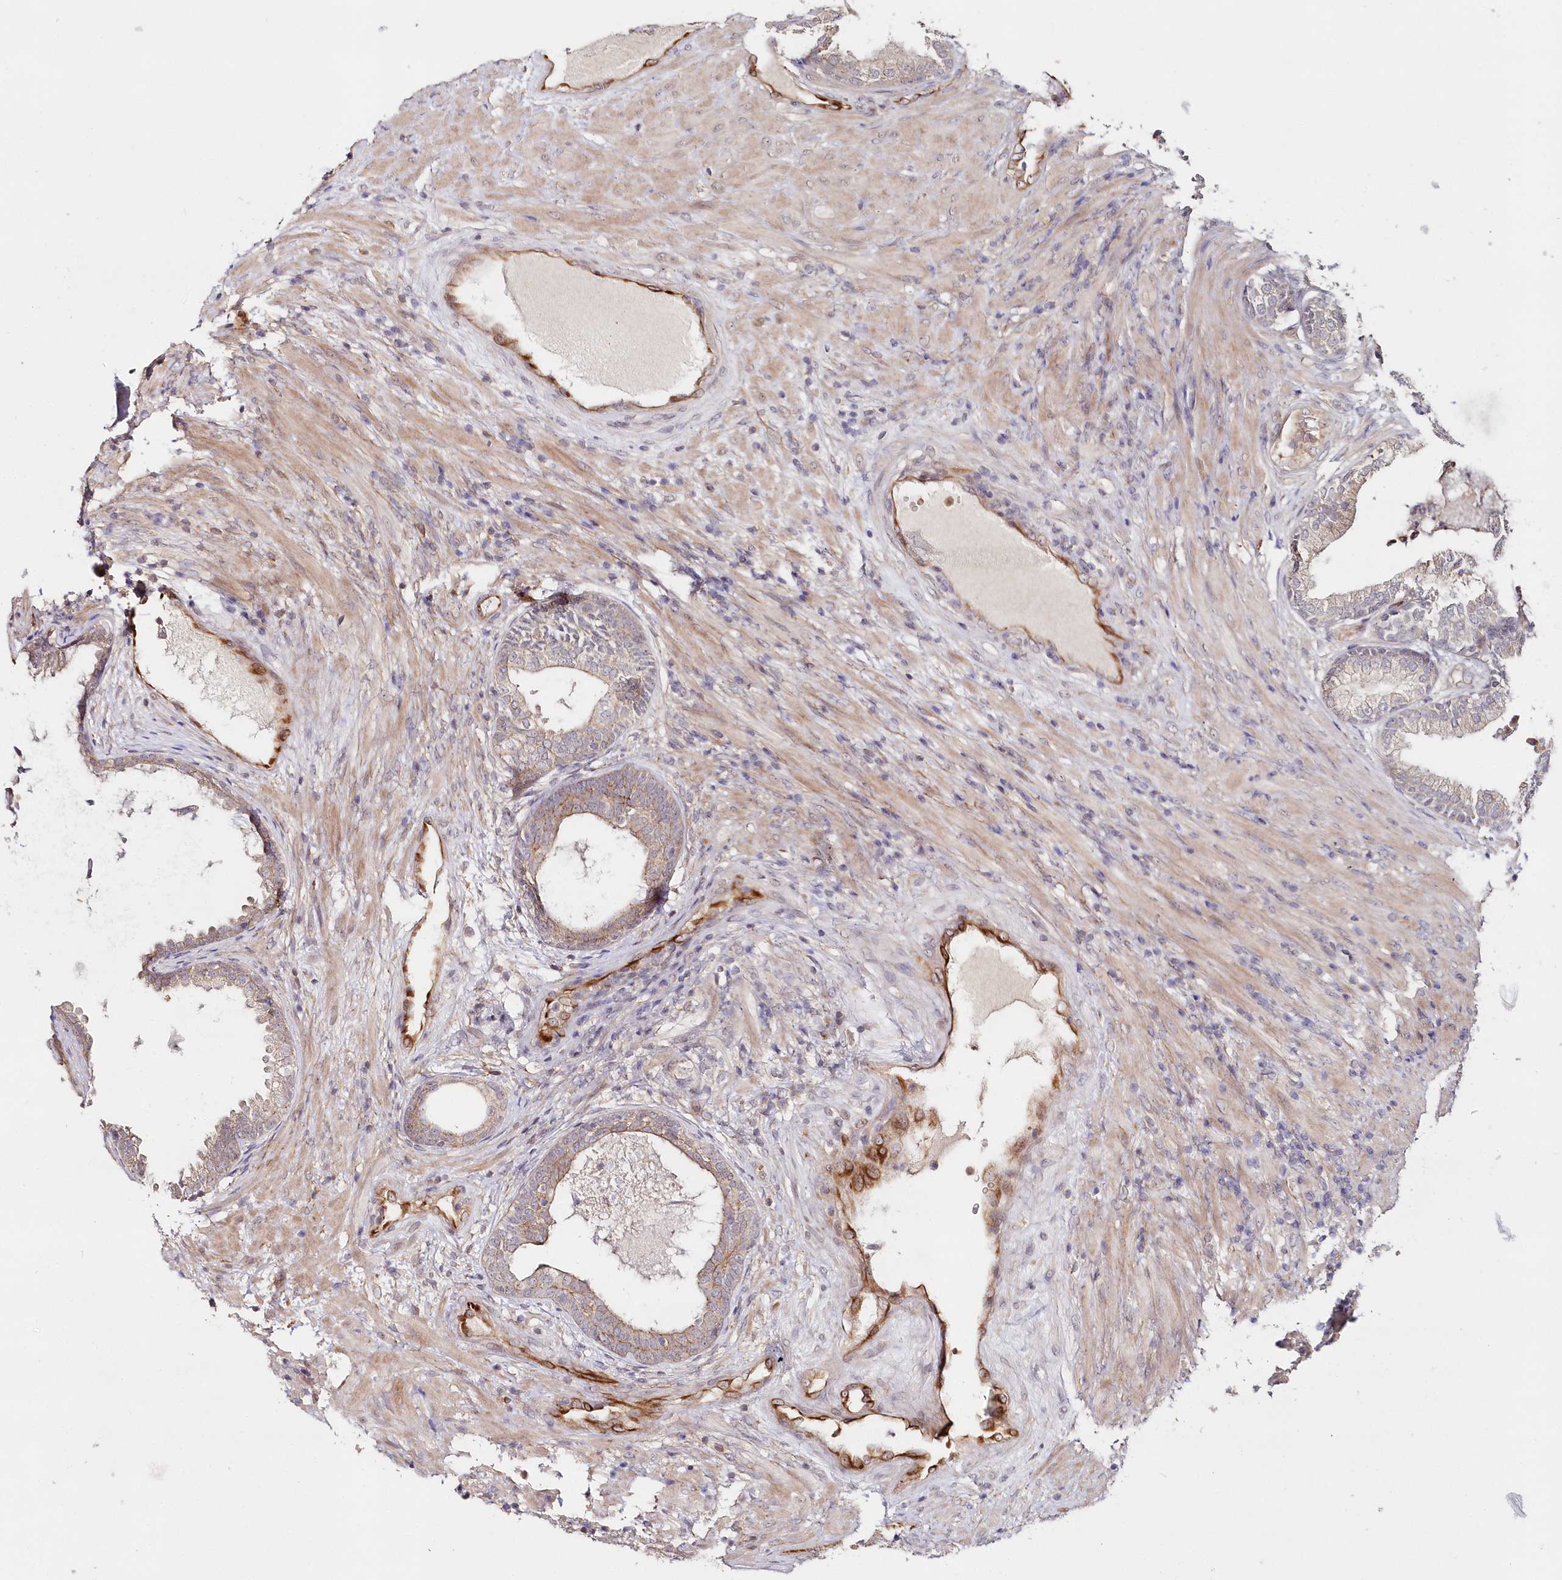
{"staining": {"intensity": "weak", "quantity": "25%-75%", "location": "cytoplasmic/membranous"}, "tissue": "prostate", "cell_type": "Glandular cells", "image_type": "normal", "snomed": [{"axis": "morphology", "description": "Normal tissue, NOS"}, {"axis": "topography", "description": "Prostate"}], "caption": "This is a micrograph of immunohistochemistry staining of benign prostate, which shows weak positivity in the cytoplasmic/membranous of glandular cells.", "gene": "HYCC2", "patient": {"sex": "male", "age": 76}}